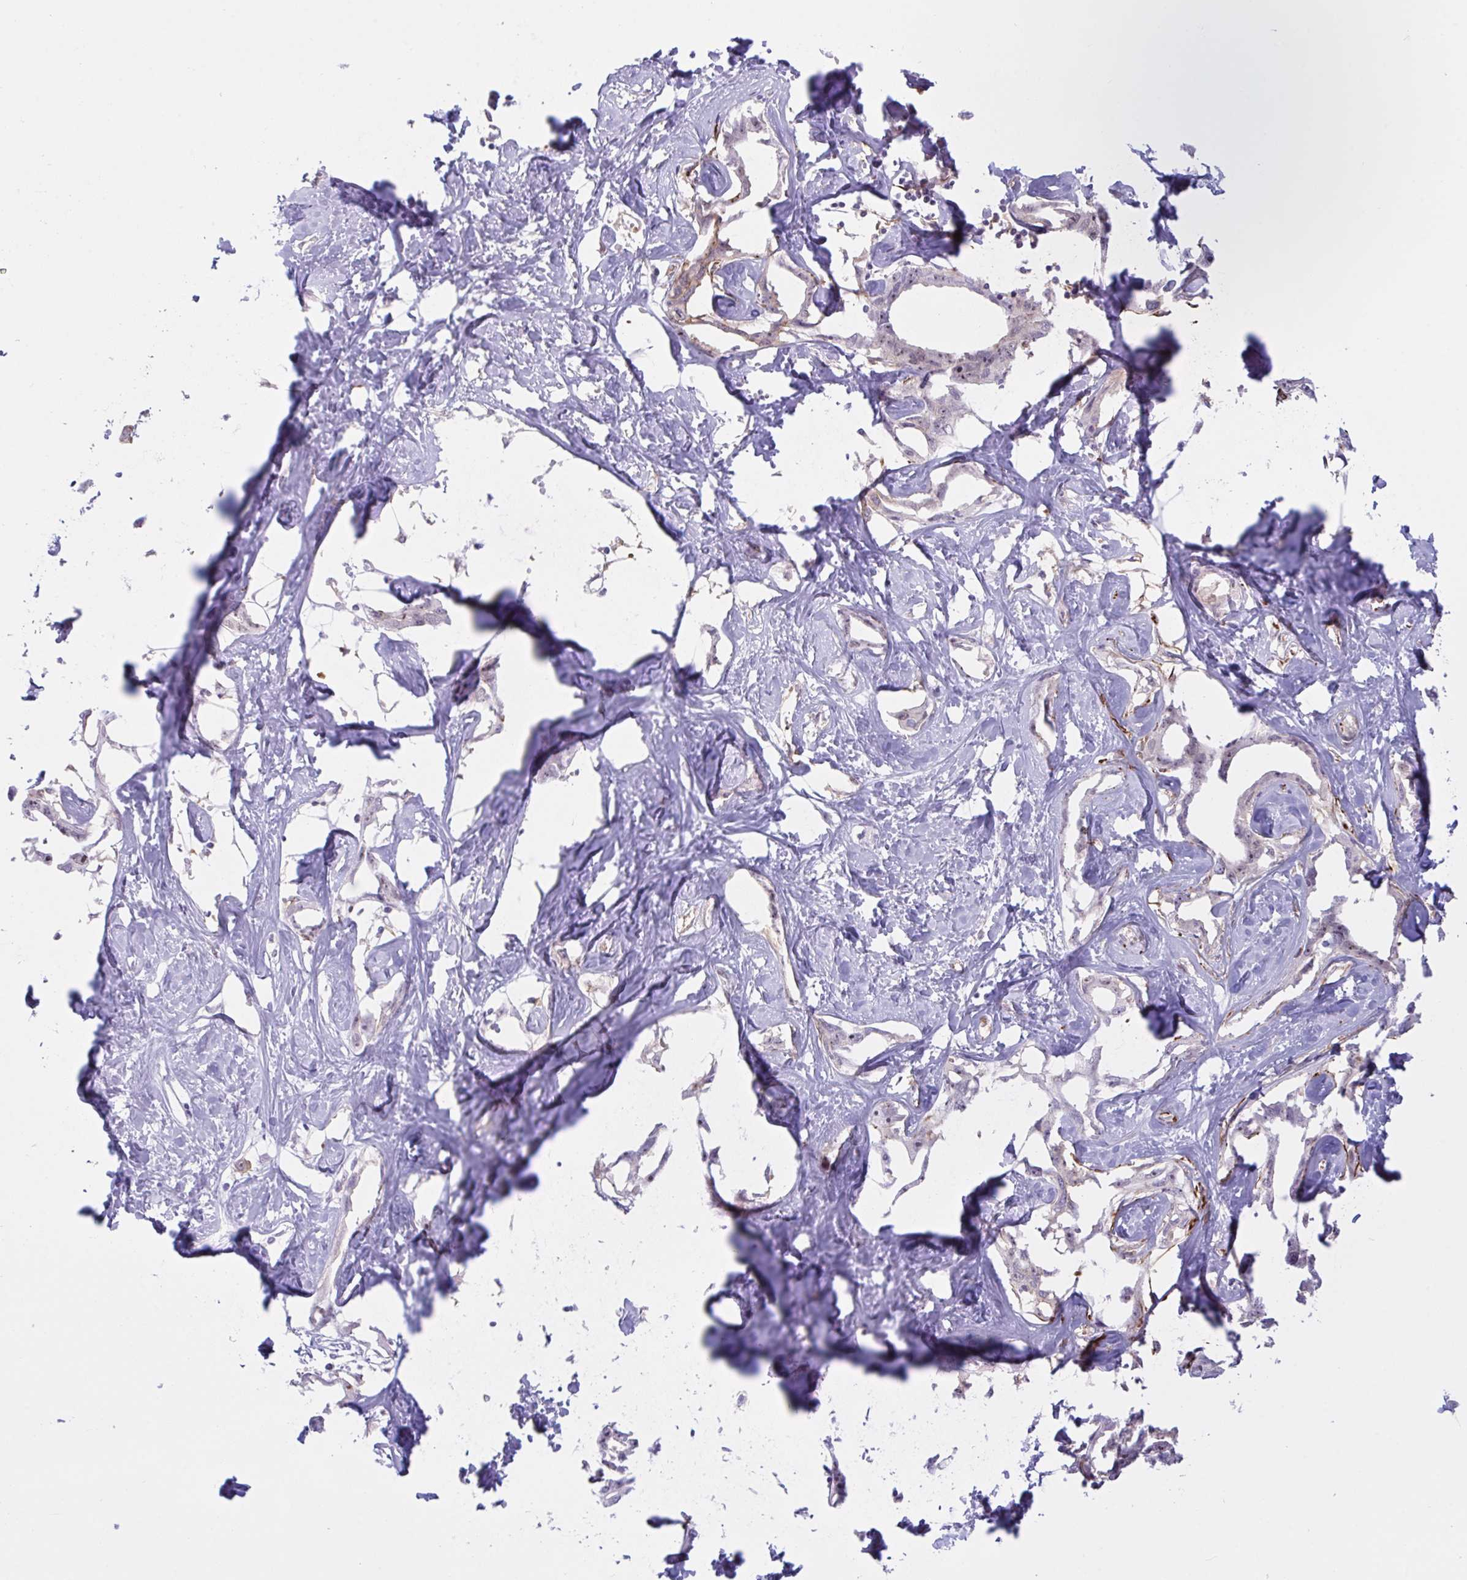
{"staining": {"intensity": "negative", "quantity": "none", "location": "none"}, "tissue": "liver cancer", "cell_type": "Tumor cells", "image_type": "cancer", "snomed": [{"axis": "morphology", "description": "Cholangiocarcinoma"}, {"axis": "topography", "description": "Liver"}], "caption": "A micrograph of liver cholangiocarcinoma stained for a protein shows no brown staining in tumor cells. Brightfield microscopy of IHC stained with DAB (brown) and hematoxylin (blue), captured at high magnification.", "gene": "PRRT4", "patient": {"sex": "male", "age": 59}}